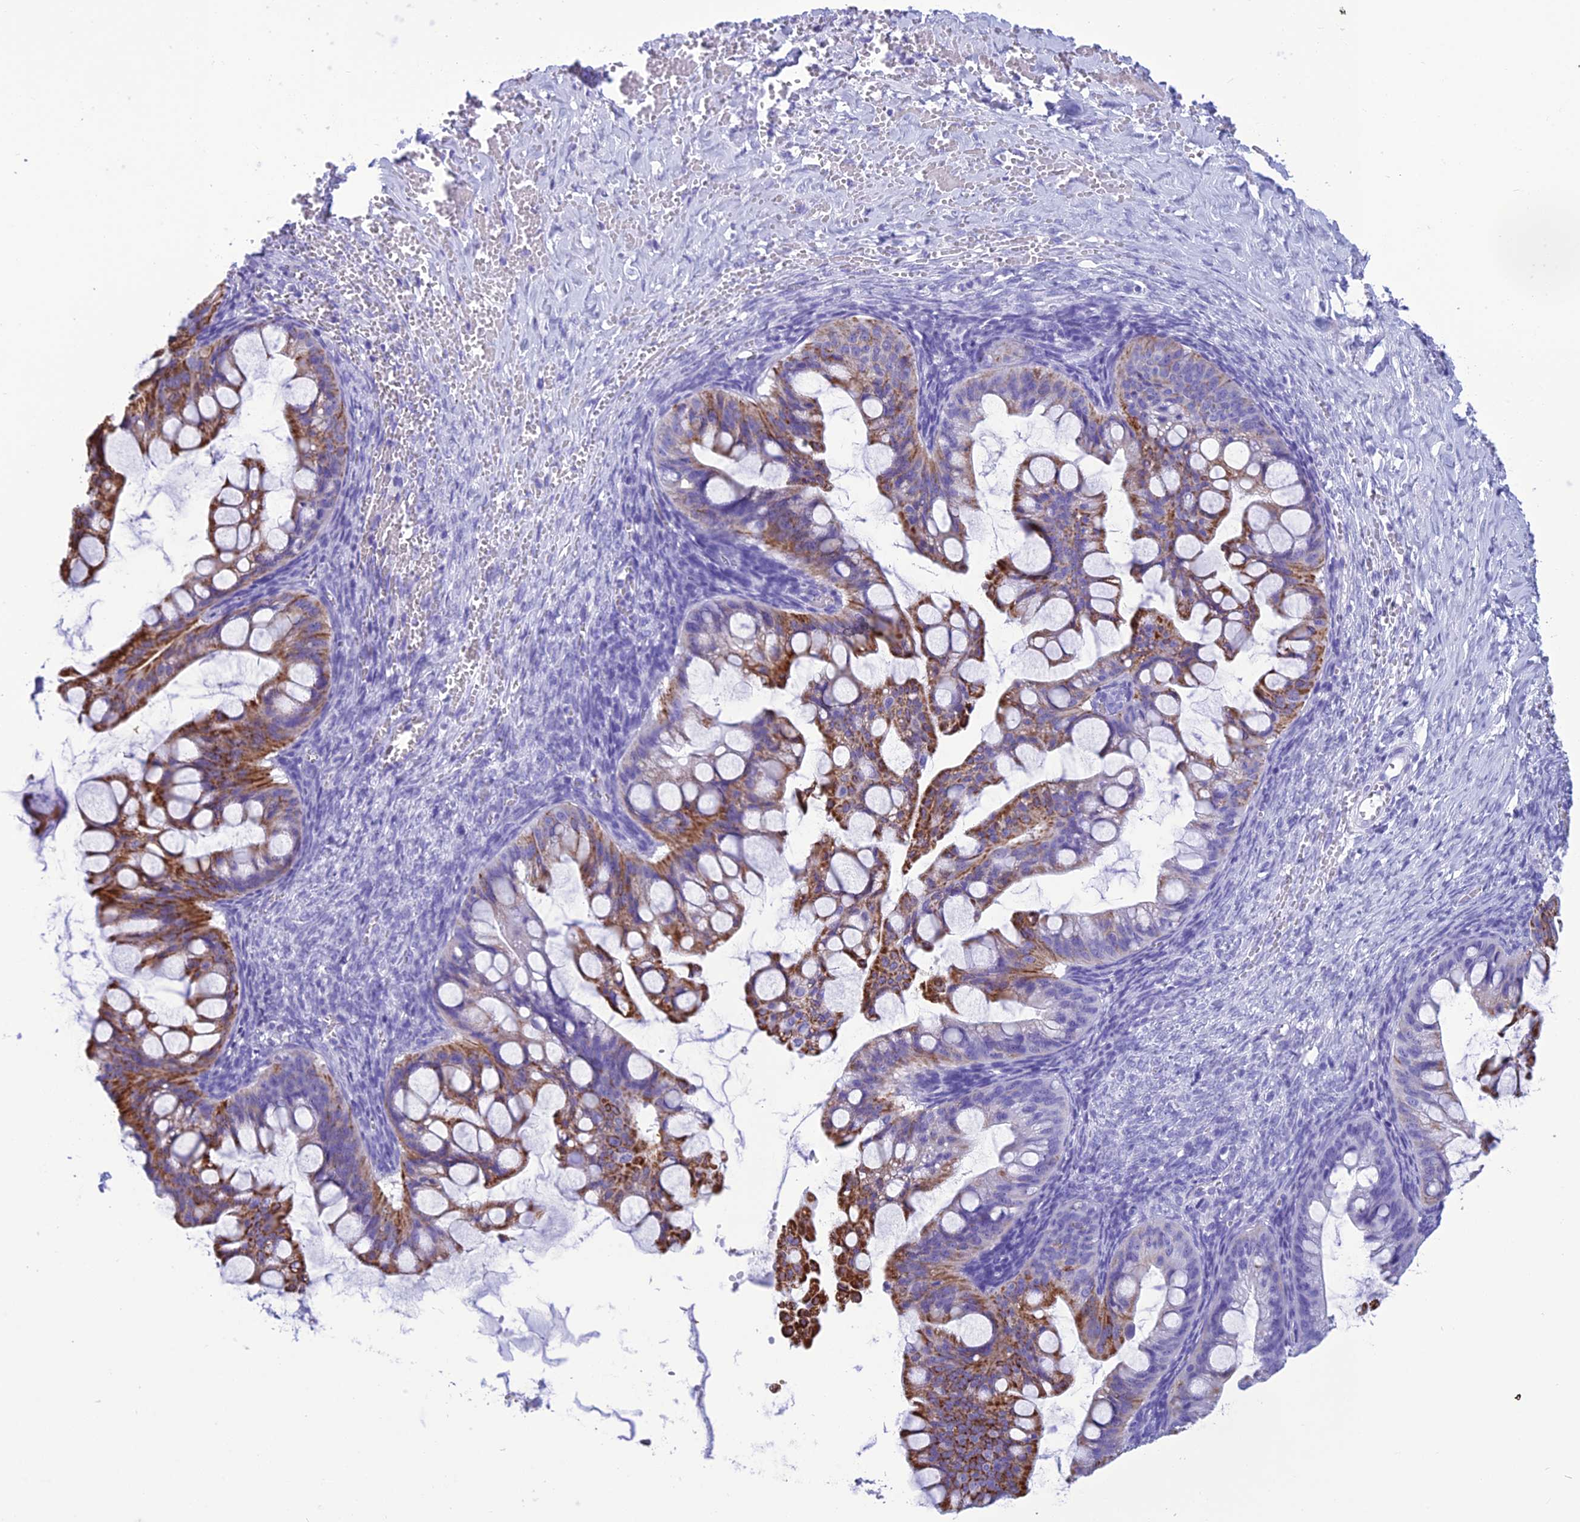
{"staining": {"intensity": "moderate", "quantity": "25%-75%", "location": "cytoplasmic/membranous"}, "tissue": "ovarian cancer", "cell_type": "Tumor cells", "image_type": "cancer", "snomed": [{"axis": "morphology", "description": "Cystadenocarcinoma, mucinous, NOS"}, {"axis": "topography", "description": "Ovary"}], "caption": "The immunohistochemical stain highlights moderate cytoplasmic/membranous expression in tumor cells of mucinous cystadenocarcinoma (ovarian) tissue. (brown staining indicates protein expression, while blue staining denotes nuclei).", "gene": "TRAM1L1", "patient": {"sex": "female", "age": 73}}